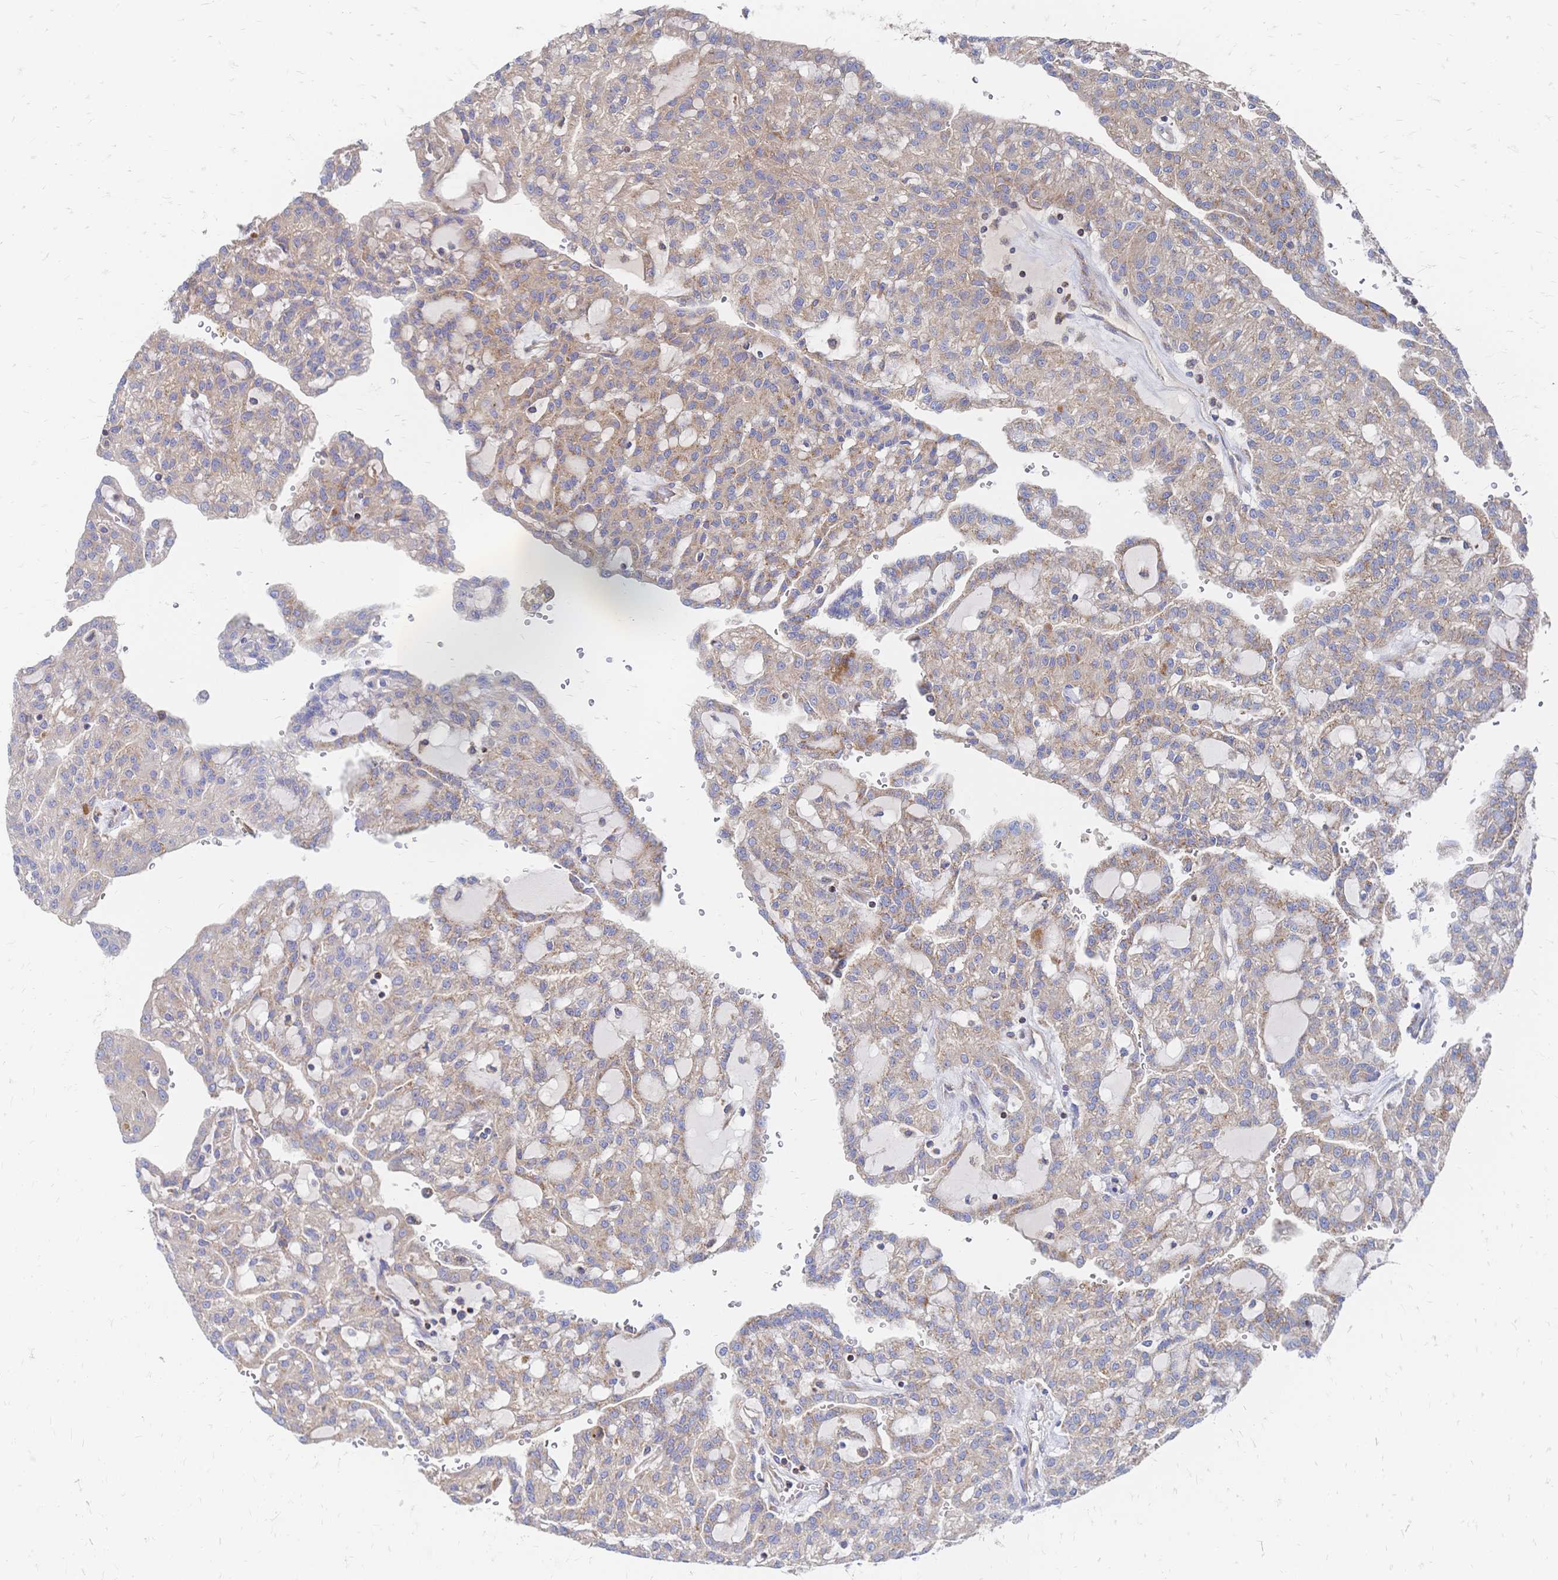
{"staining": {"intensity": "weak", "quantity": ">75%", "location": "cytoplasmic/membranous"}, "tissue": "renal cancer", "cell_type": "Tumor cells", "image_type": "cancer", "snomed": [{"axis": "morphology", "description": "Adenocarcinoma, NOS"}, {"axis": "topography", "description": "Kidney"}], "caption": "An immunohistochemistry (IHC) image of tumor tissue is shown. Protein staining in brown shows weak cytoplasmic/membranous positivity in renal cancer (adenocarcinoma) within tumor cells. (brown staining indicates protein expression, while blue staining denotes nuclei).", "gene": "SORBS1", "patient": {"sex": "male", "age": 63}}